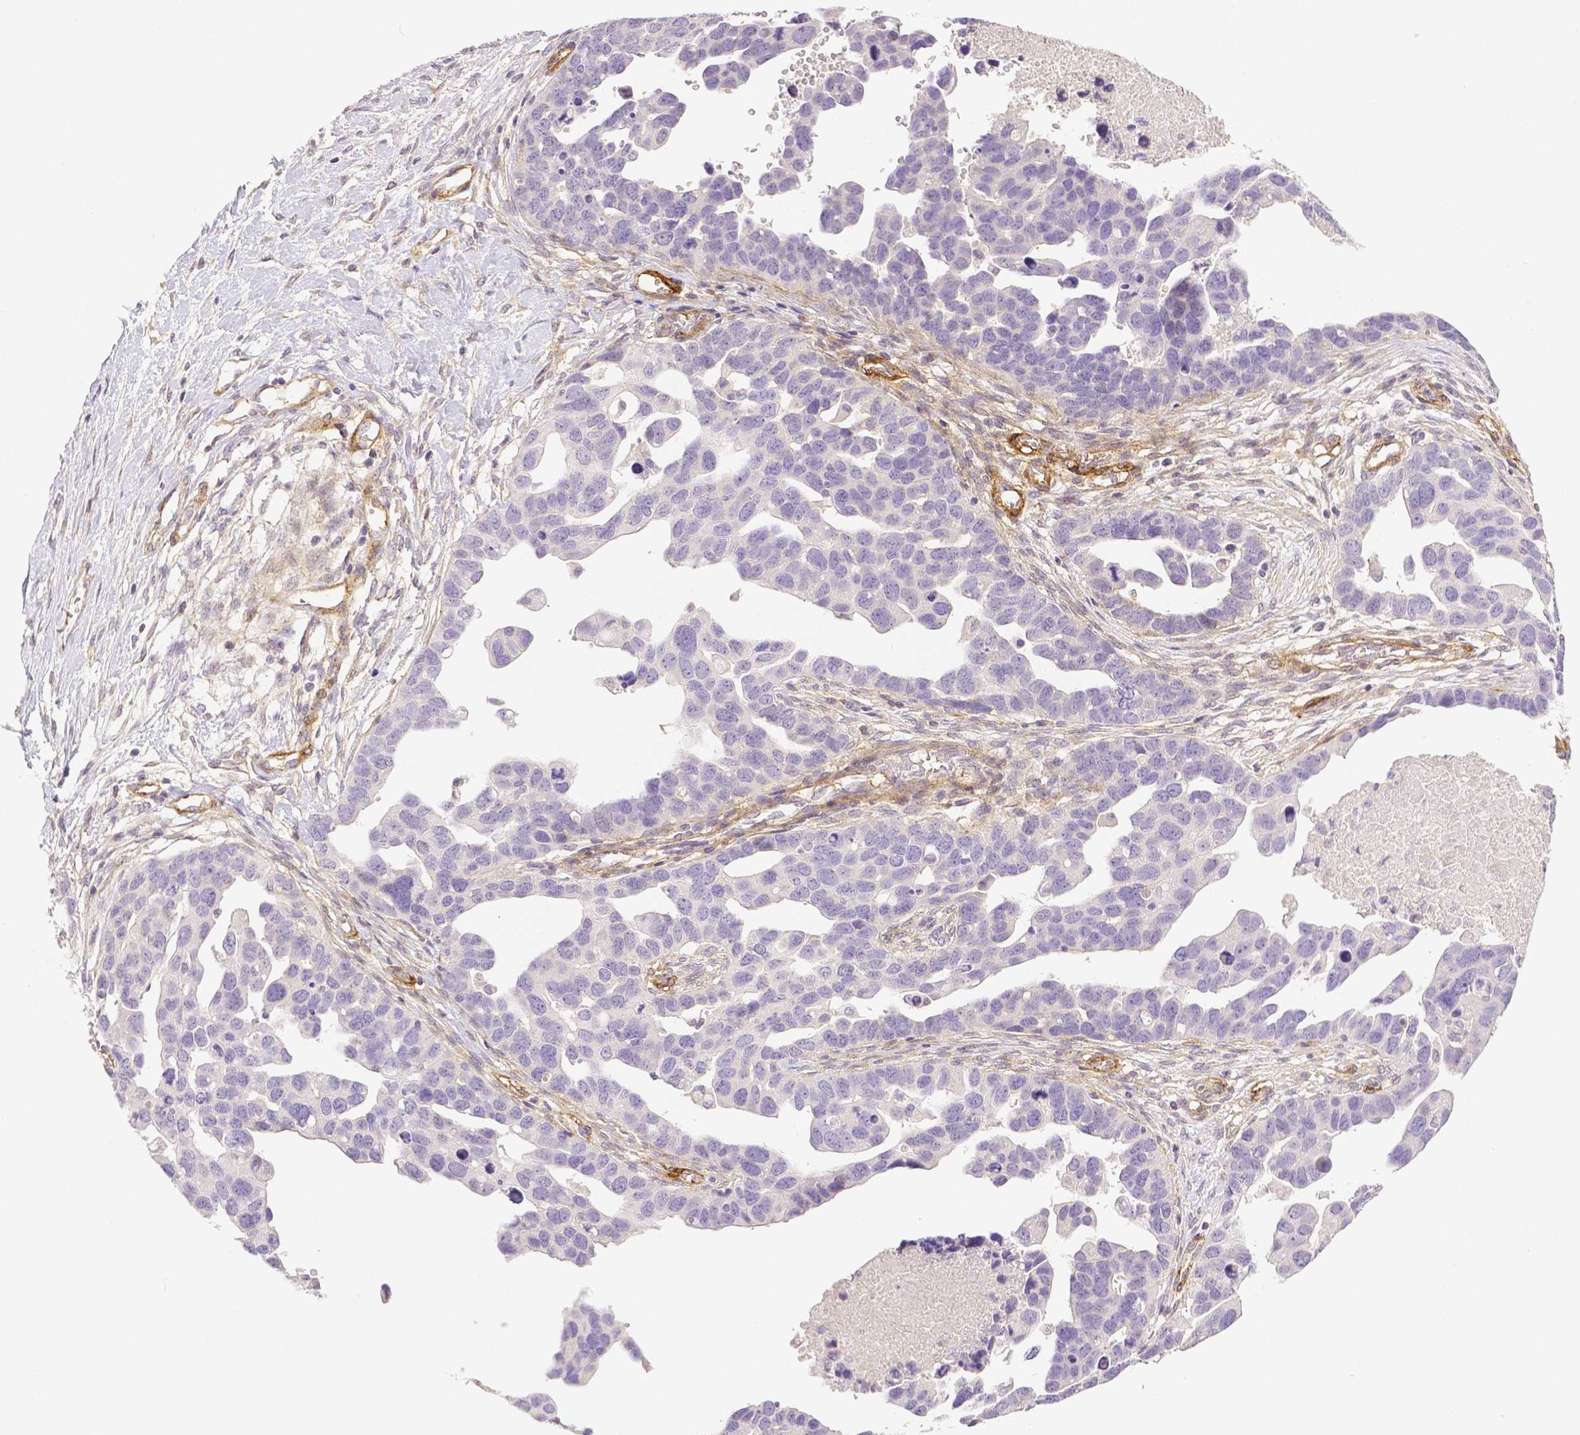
{"staining": {"intensity": "negative", "quantity": "none", "location": "none"}, "tissue": "ovarian cancer", "cell_type": "Tumor cells", "image_type": "cancer", "snomed": [{"axis": "morphology", "description": "Cystadenocarcinoma, serous, NOS"}, {"axis": "topography", "description": "Ovary"}], "caption": "Immunohistochemistry image of human serous cystadenocarcinoma (ovarian) stained for a protein (brown), which reveals no expression in tumor cells.", "gene": "THY1", "patient": {"sex": "female", "age": 54}}